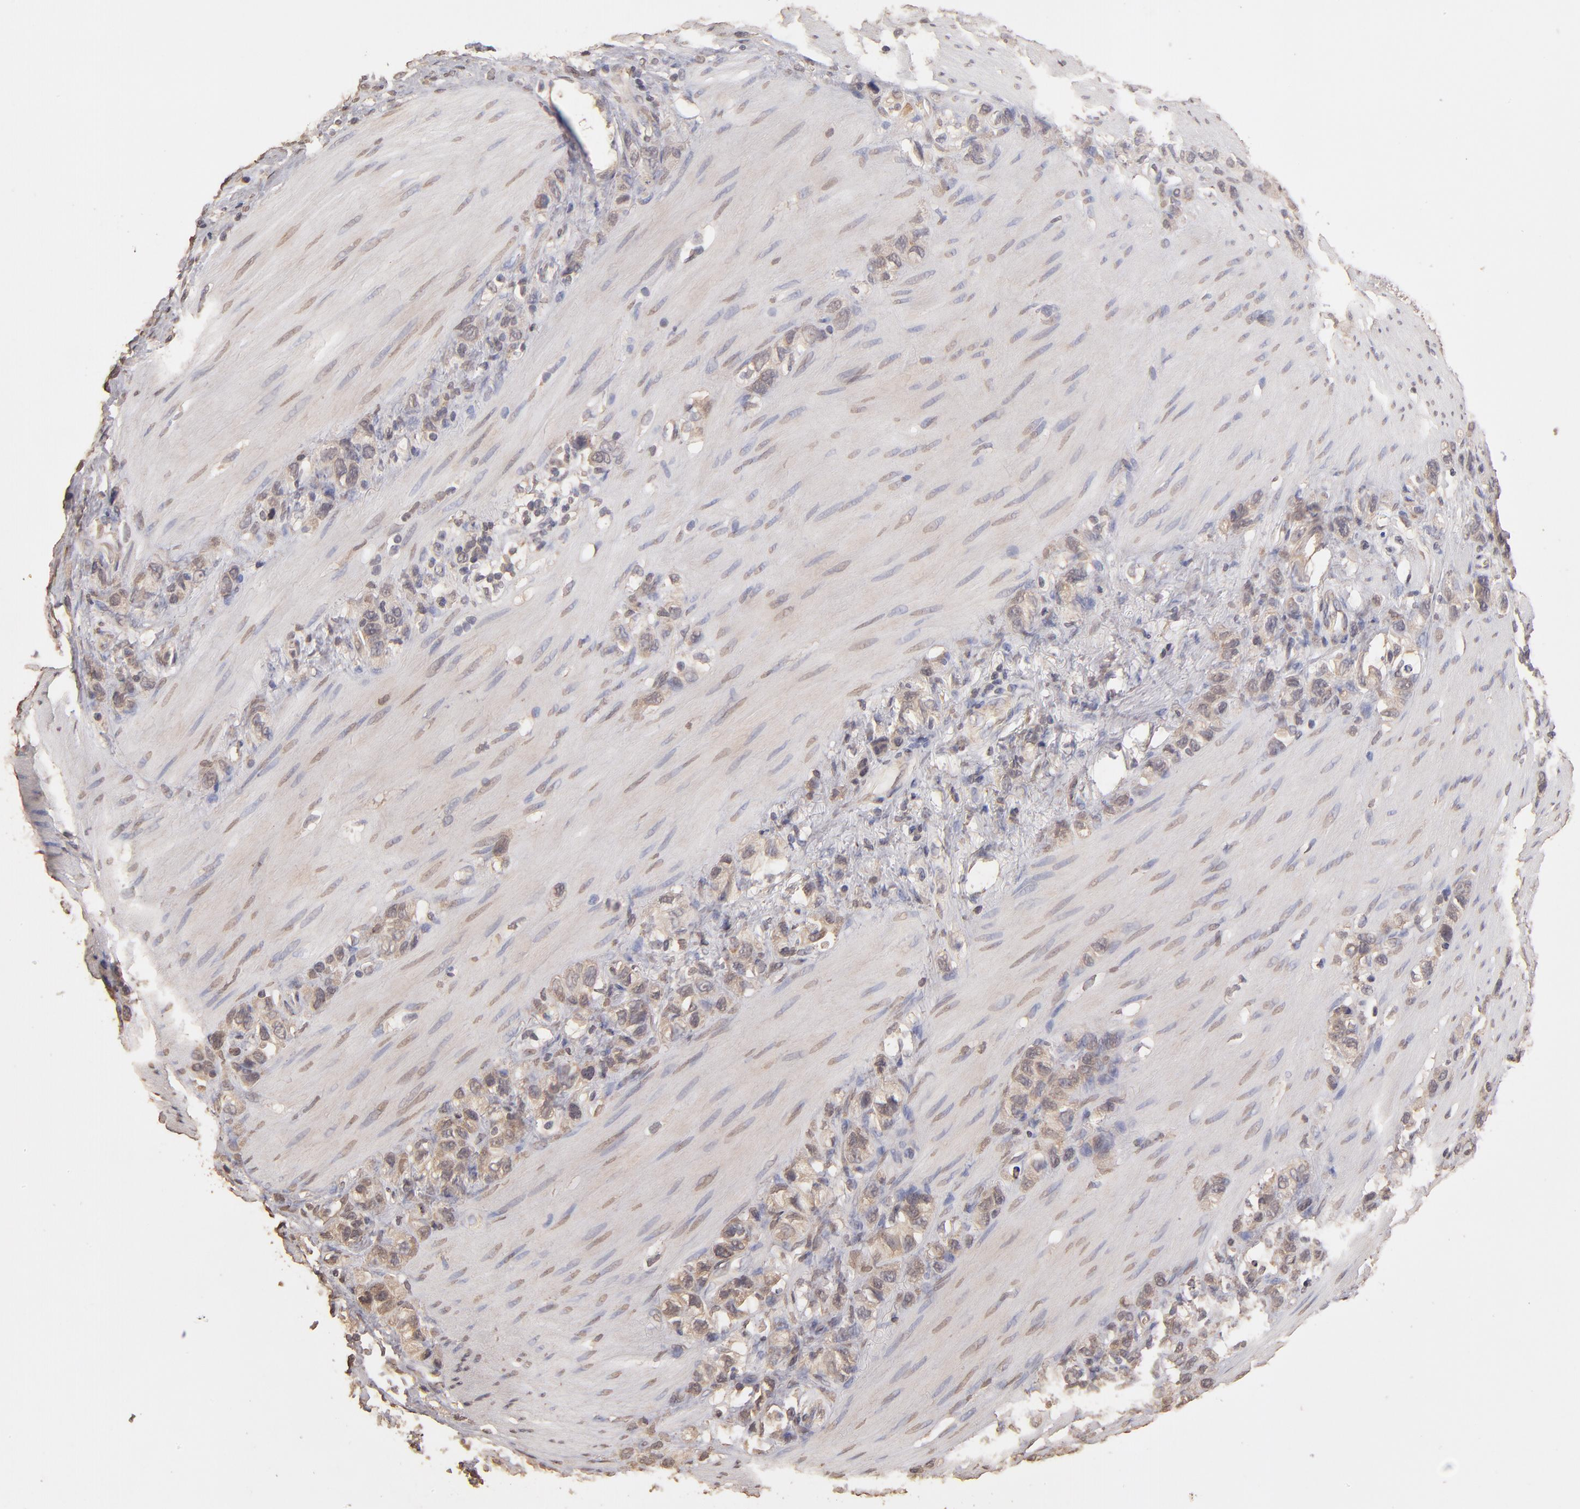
{"staining": {"intensity": "weak", "quantity": "25%-75%", "location": "cytoplasmic/membranous"}, "tissue": "stomach cancer", "cell_type": "Tumor cells", "image_type": "cancer", "snomed": [{"axis": "morphology", "description": "Normal tissue, NOS"}, {"axis": "morphology", "description": "Adenocarcinoma, NOS"}, {"axis": "morphology", "description": "Adenocarcinoma, High grade"}, {"axis": "topography", "description": "Stomach, upper"}, {"axis": "topography", "description": "Stomach"}], "caption": "DAB immunohistochemical staining of adenocarcinoma (stomach) exhibits weak cytoplasmic/membranous protein staining in about 25%-75% of tumor cells.", "gene": "OPHN1", "patient": {"sex": "female", "age": 65}}